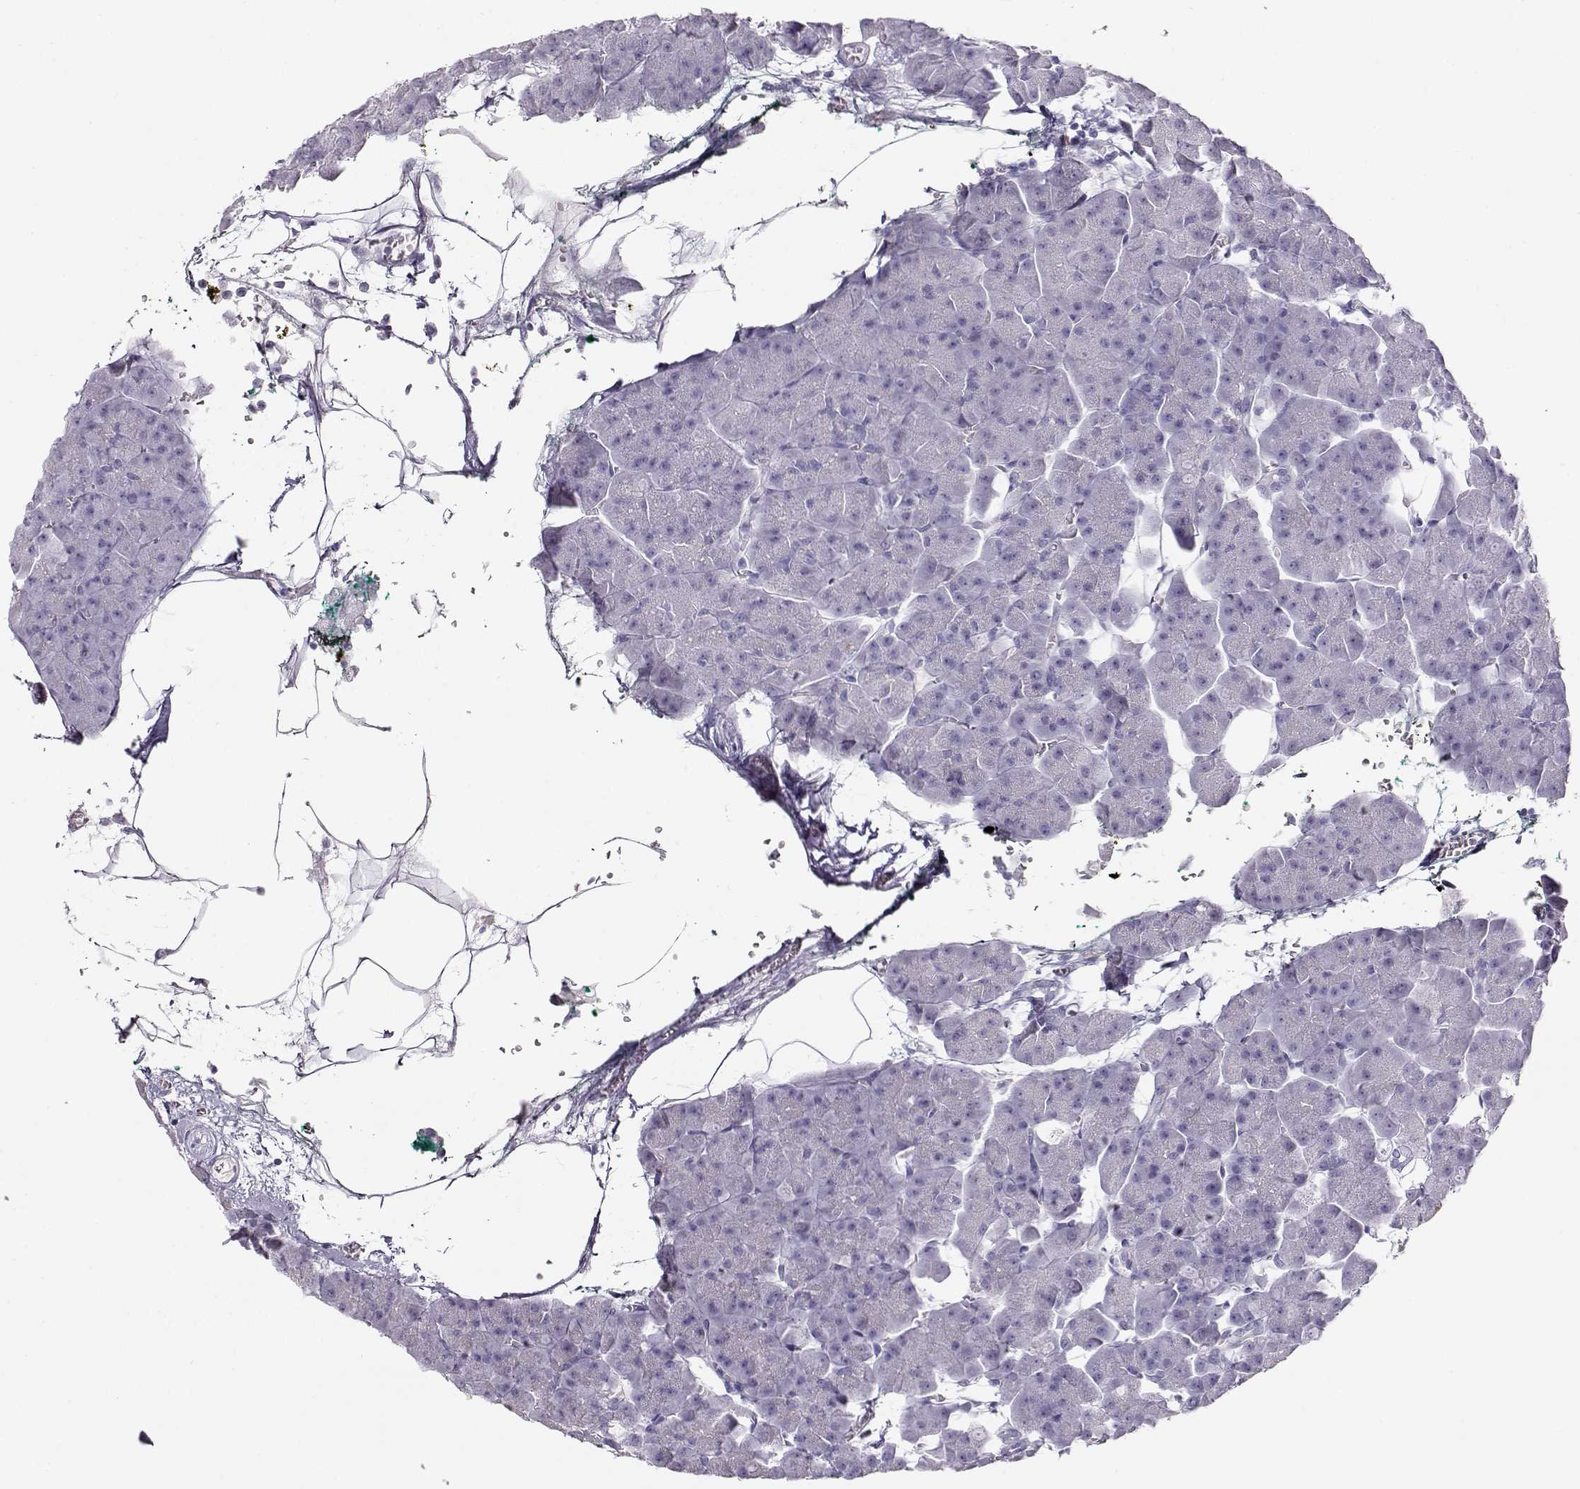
{"staining": {"intensity": "negative", "quantity": "none", "location": "none"}, "tissue": "pancreas", "cell_type": "Exocrine glandular cells", "image_type": "normal", "snomed": [{"axis": "morphology", "description": "Normal tissue, NOS"}, {"axis": "topography", "description": "Adipose tissue"}, {"axis": "topography", "description": "Pancreas"}, {"axis": "topography", "description": "Peripheral nerve tissue"}], "caption": "Immunohistochemistry (IHC) of normal pancreas demonstrates no positivity in exocrine glandular cells.", "gene": "ACTN2", "patient": {"sex": "female", "age": 58}}